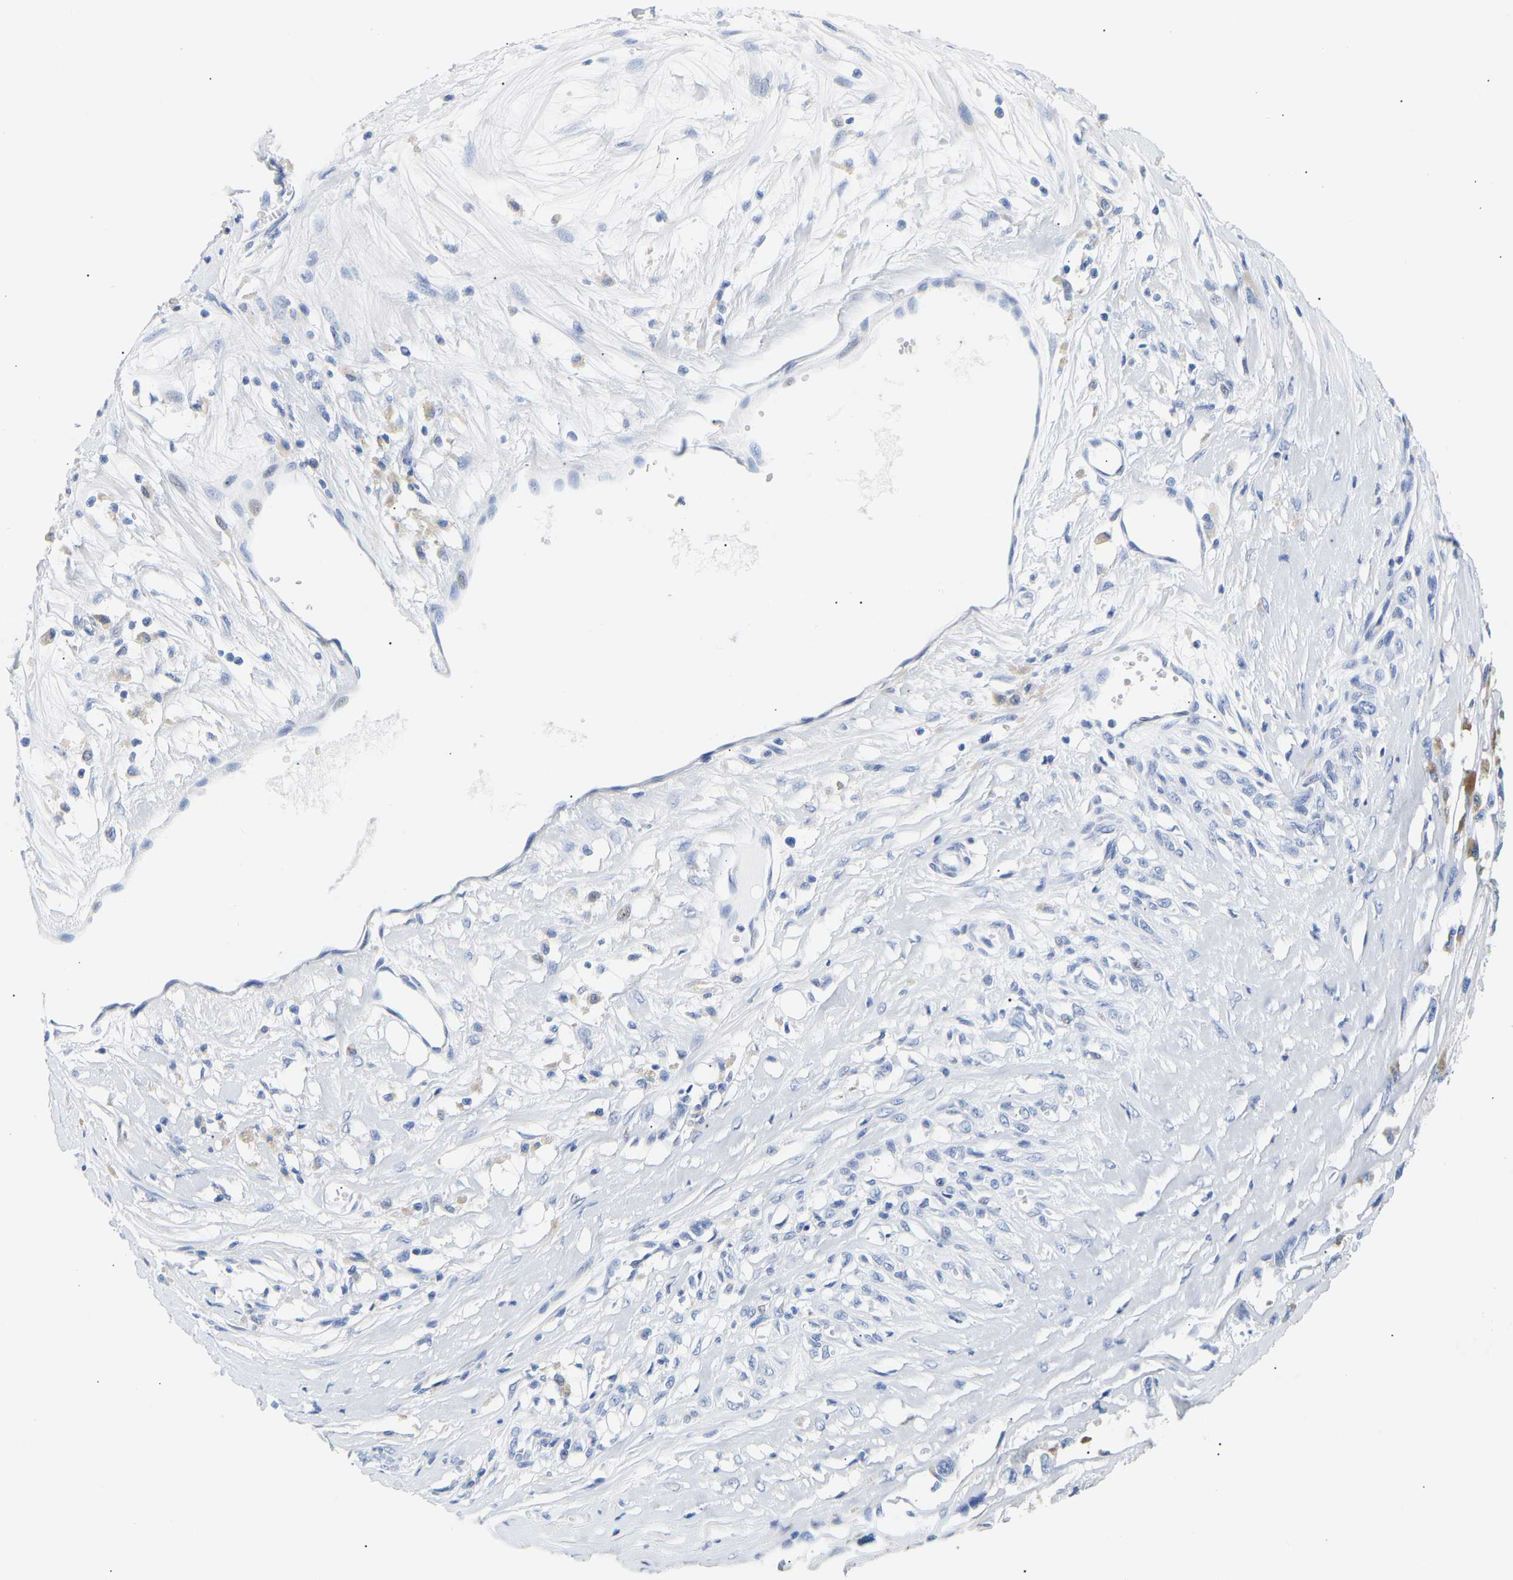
{"staining": {"intensity": "negative", "quantity": "none", "location": "none"}, "tissue": "melanoma", "cell_type": "Tumor cells", "image_type": "cancer", "snomed": [{"axis": "morphology", "description": "Malignant melanoma, Metastatic site"}, {"axis": "topography", "description": "Lymph node"}], "caption": "An image of human malignant melanoma (metastatic site) is negative for staining in tumor cells. (DAB IHC, high magnification).", "gene": "SPINK2", "patient": {"sex": "male", "age": 59}}